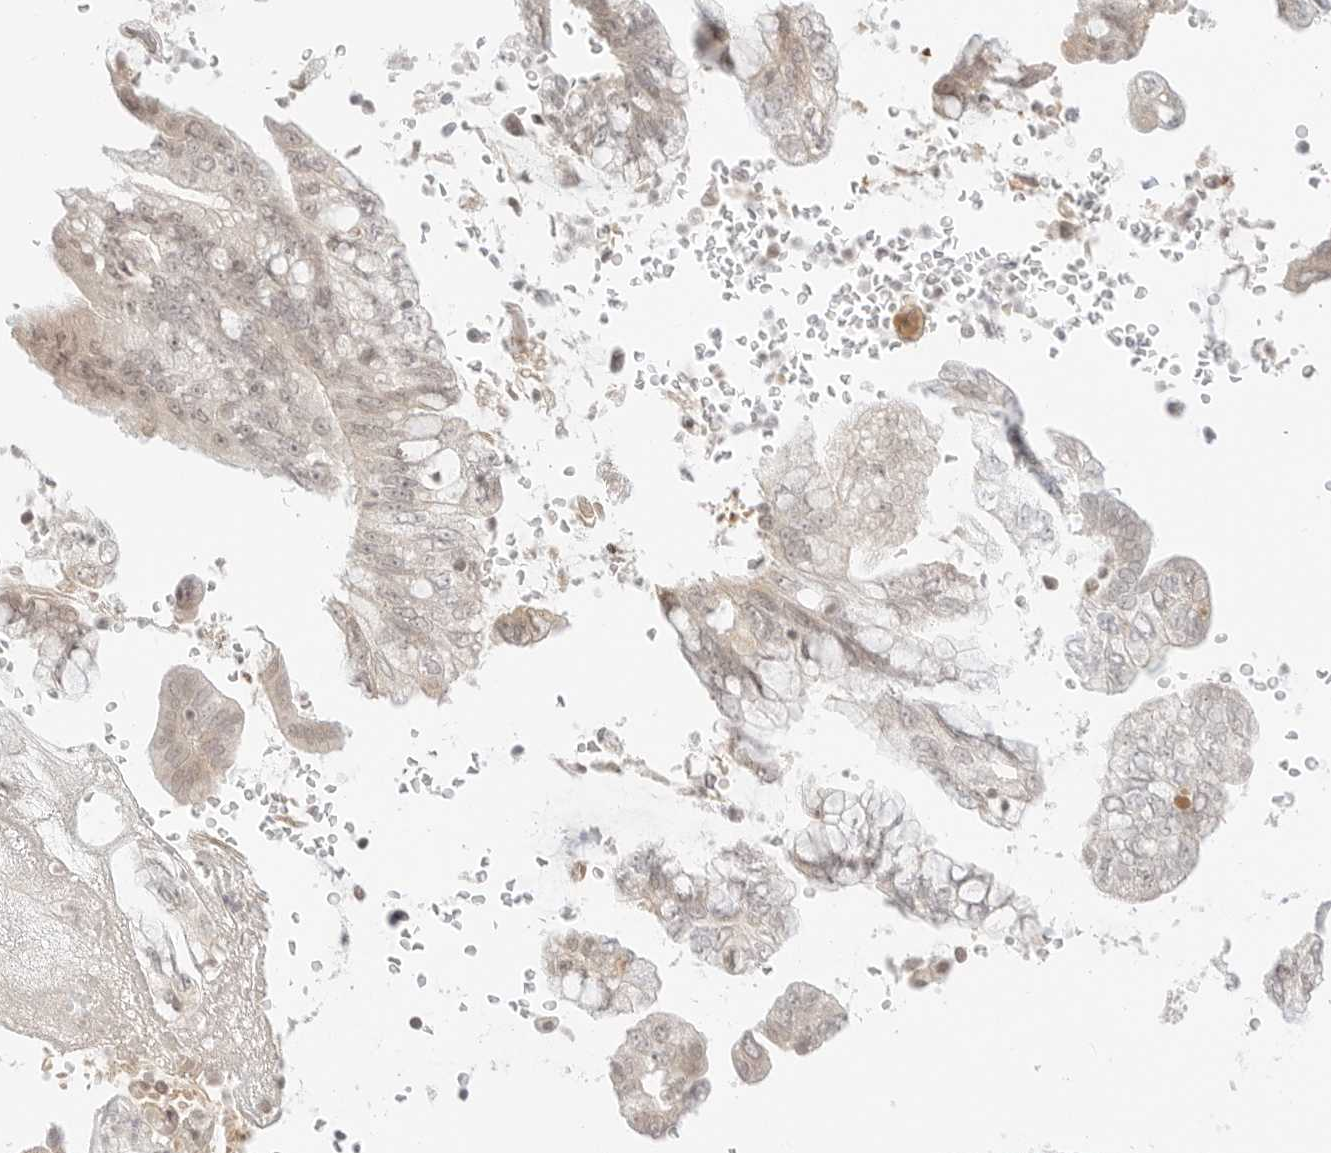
{"staining": {"intensity": "weak", "quantity": "25%-75%", "location": "cytoplasmic/membranous,nuclear"}, "tissue": "pancreatic cancer", "cell_type": "Tumor cells", "image_type": "cancer", "snomed": [{"axis": "morphology", "description": "Adenocarcinoma, NOS"}, {"axis": "topography", "description": "Pancreas"}], "caption": "Adenocarcinoma (pancreatic) stained with a protein marker reveals weak staining in tumor cells.", "gene": "RPS6KL1", "patient": {"sex": "female", "age": 73}}